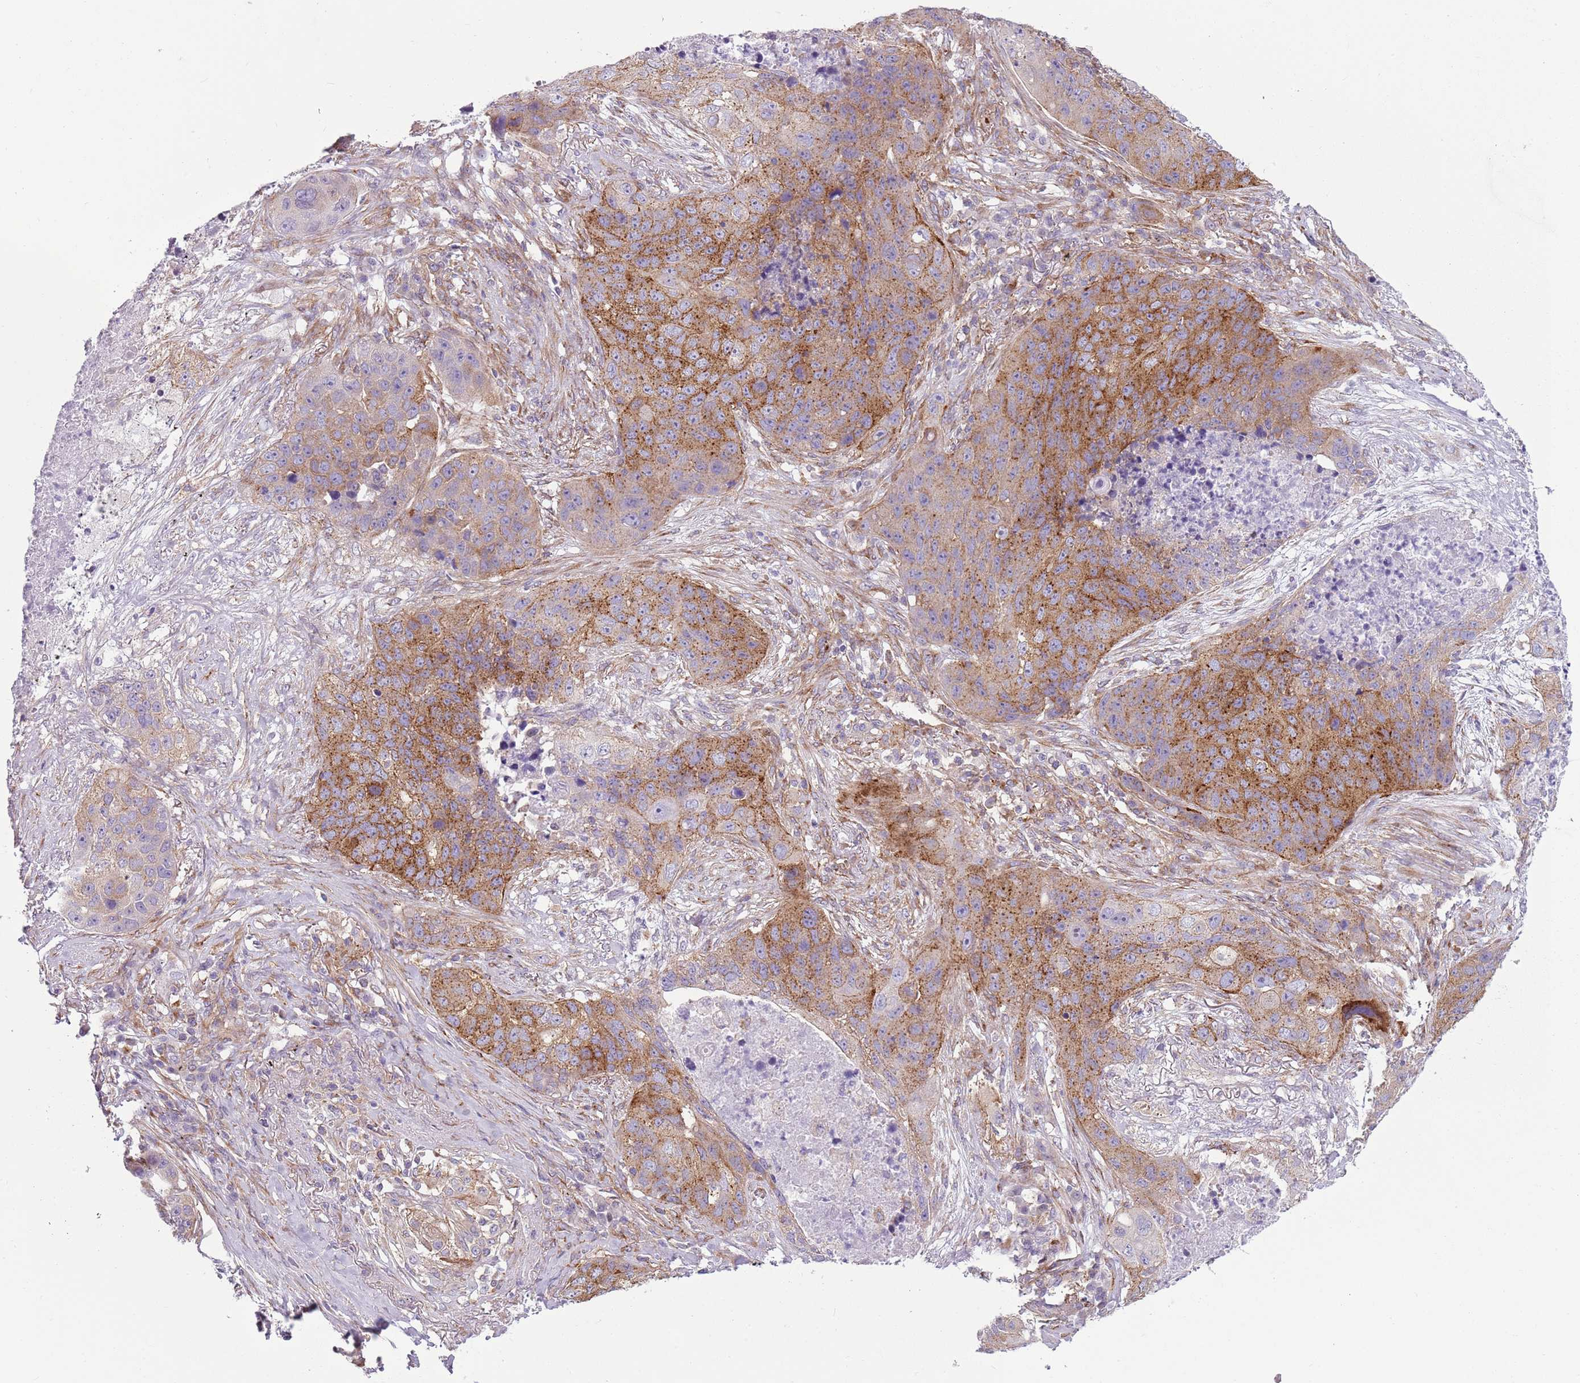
{"staining": {"intensity": "strong", "quantity": "25%-75%", "location": "cytoplasmic/membranous"}, "tissue": "lung cancer", "cell_type": "Tumor cells", "image_type": "cancer", "snomed": [{"axis": "morphology", "description": "Squamous cell carcinoma, NOS"}, {"axis": "topography", "description": "Lung"}], "caption": "Strong cytoplasmic/membranous positivity for a protein is appreciated in approximately 25%-75% of tumor cells of lung cancer (squamous cell carcinoma) using immunohistochemistry.", "gene": "SNX1", "patient": {"sex": "female", "age": 63}}